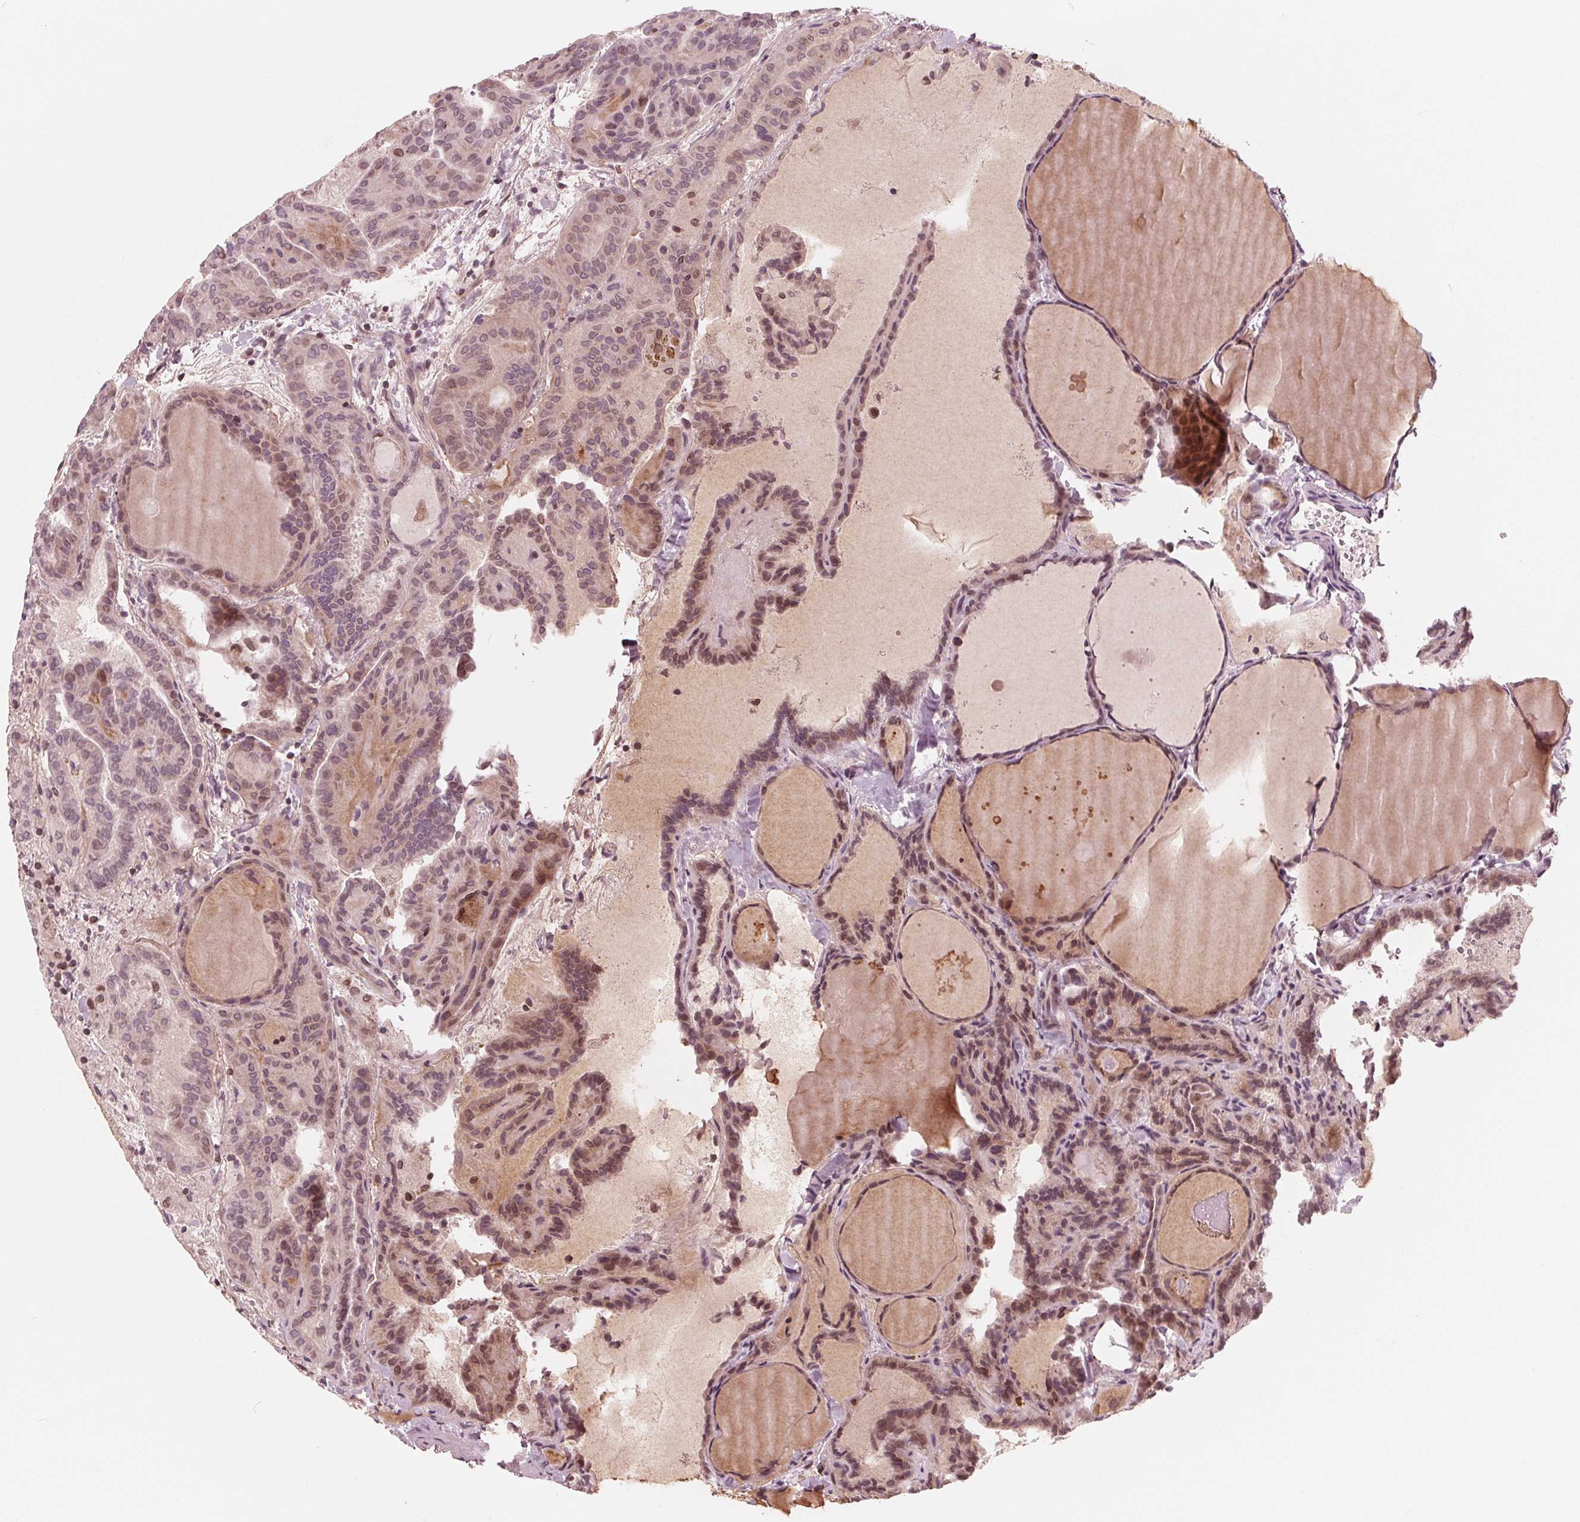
{"staining": {"intensity": "moderate", "quantity": "<25%", "location": "nuclear"}, "tissue": "thyroid cancer", "cell_type": "Tumor cells", "image_type": "cancer", "snomed": [{"axis": "morphology", "description": "Papillary adenocarcinoma, NOS"}, {"axis": "topography", "description": "Thyroid gland"}], "caption": "IHC histopathology image of thyroid cancer stained for a protein (brown), which exhibits low levels of moderate nuclear expression in about <25% of tumor cells.", "gene": "NUP210", "patient": {"sex": "female", "age": 46}}